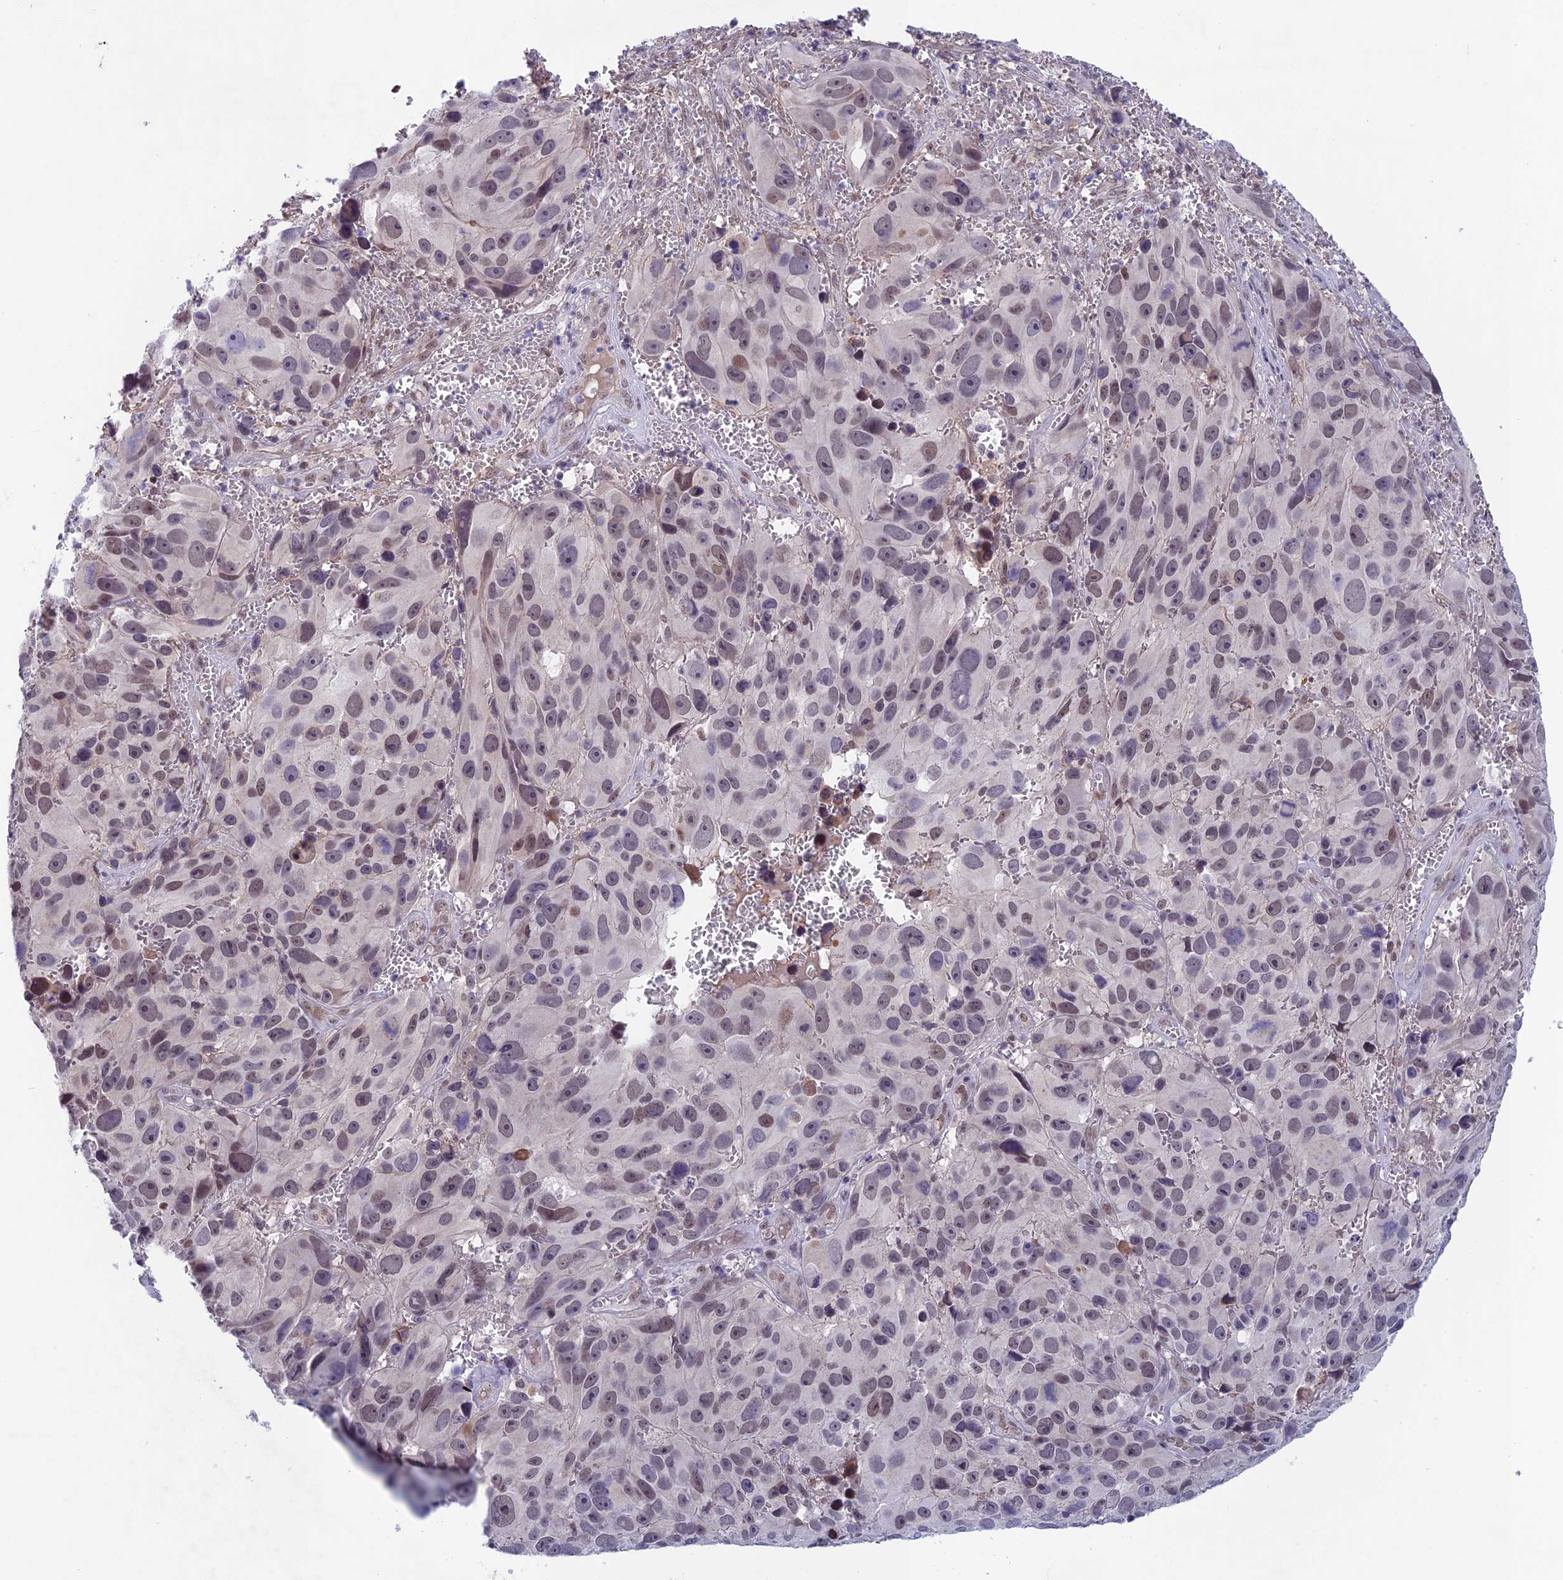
{"staining": {"intensity": "weak", "quantity": "<25%", "location": "nuclear"}, "tissue": "melanoma", "cell_type": "Tumor cells", "image_type": "cancer", "snomed": [{"axis": "morphology", "description": "Malignant melanoma, NOS"}, {"axis": "topography", "description": "Skin"}], "caption": "Immunohistochemistry of human melanoma displays no staining in tumor cells. Nuclei are stained in blue.", "gene": "FKBPL", "patient": {"sex": "male", "age": 84}}